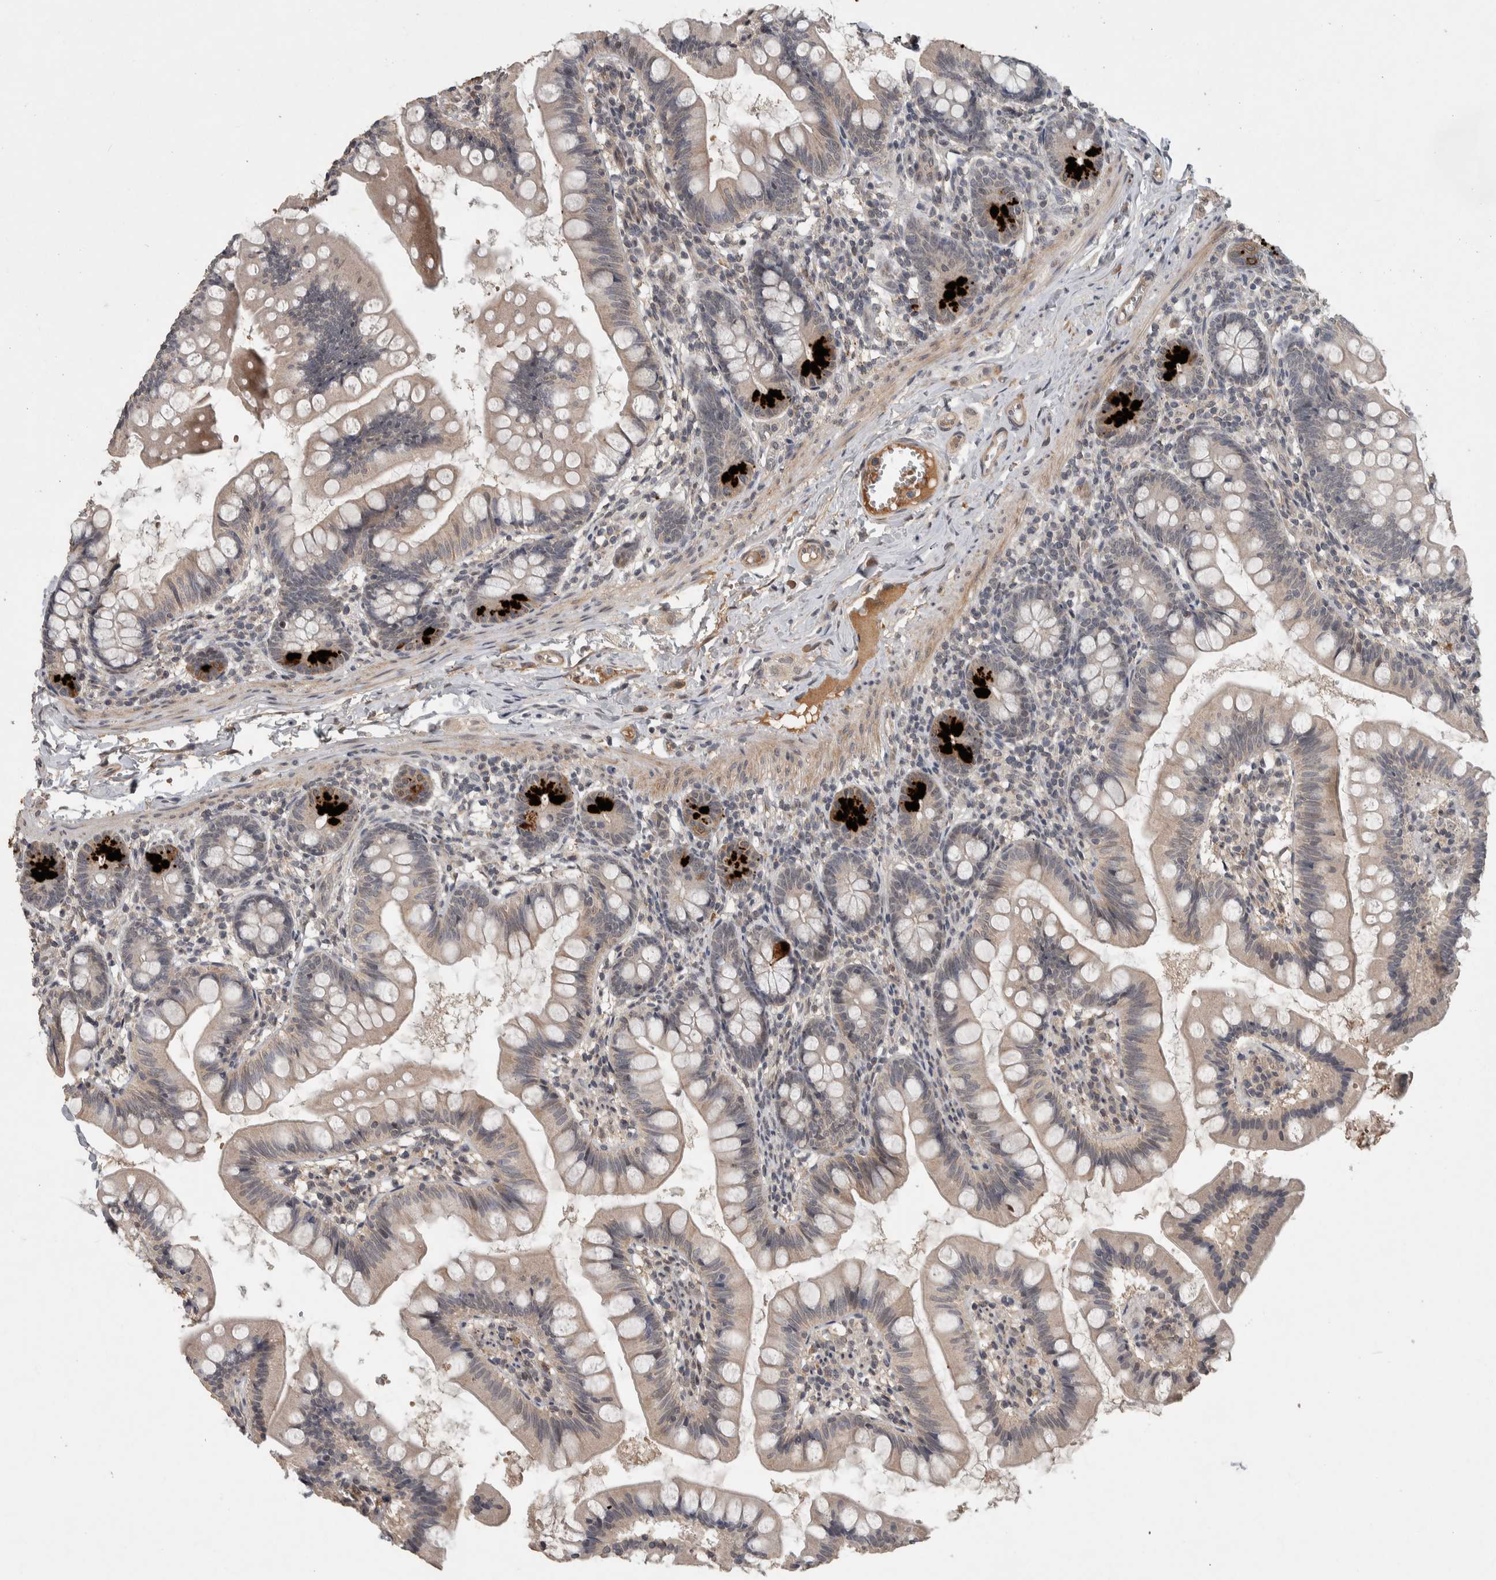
{"staining": {"intensity": "strong", "quantity": "<25%", "location": "cytoplasmic/membranous"}, "tissue": "small intestine", "cell_type": "Glandular cells", "image_type": "normal", "snomed": [{"axis": "morphology", "description": "Normal tissue, NOS"}, {"axis": "topography", "description": "Small intestine"}], "caption": "Small intestine stained for a protein (brown) displays strong cytoplasmic/membranous positive positivity in approximately <25% of glandular cells.", "gene": "CHRM3", "patient": {"sex": "male", "age": 7}}